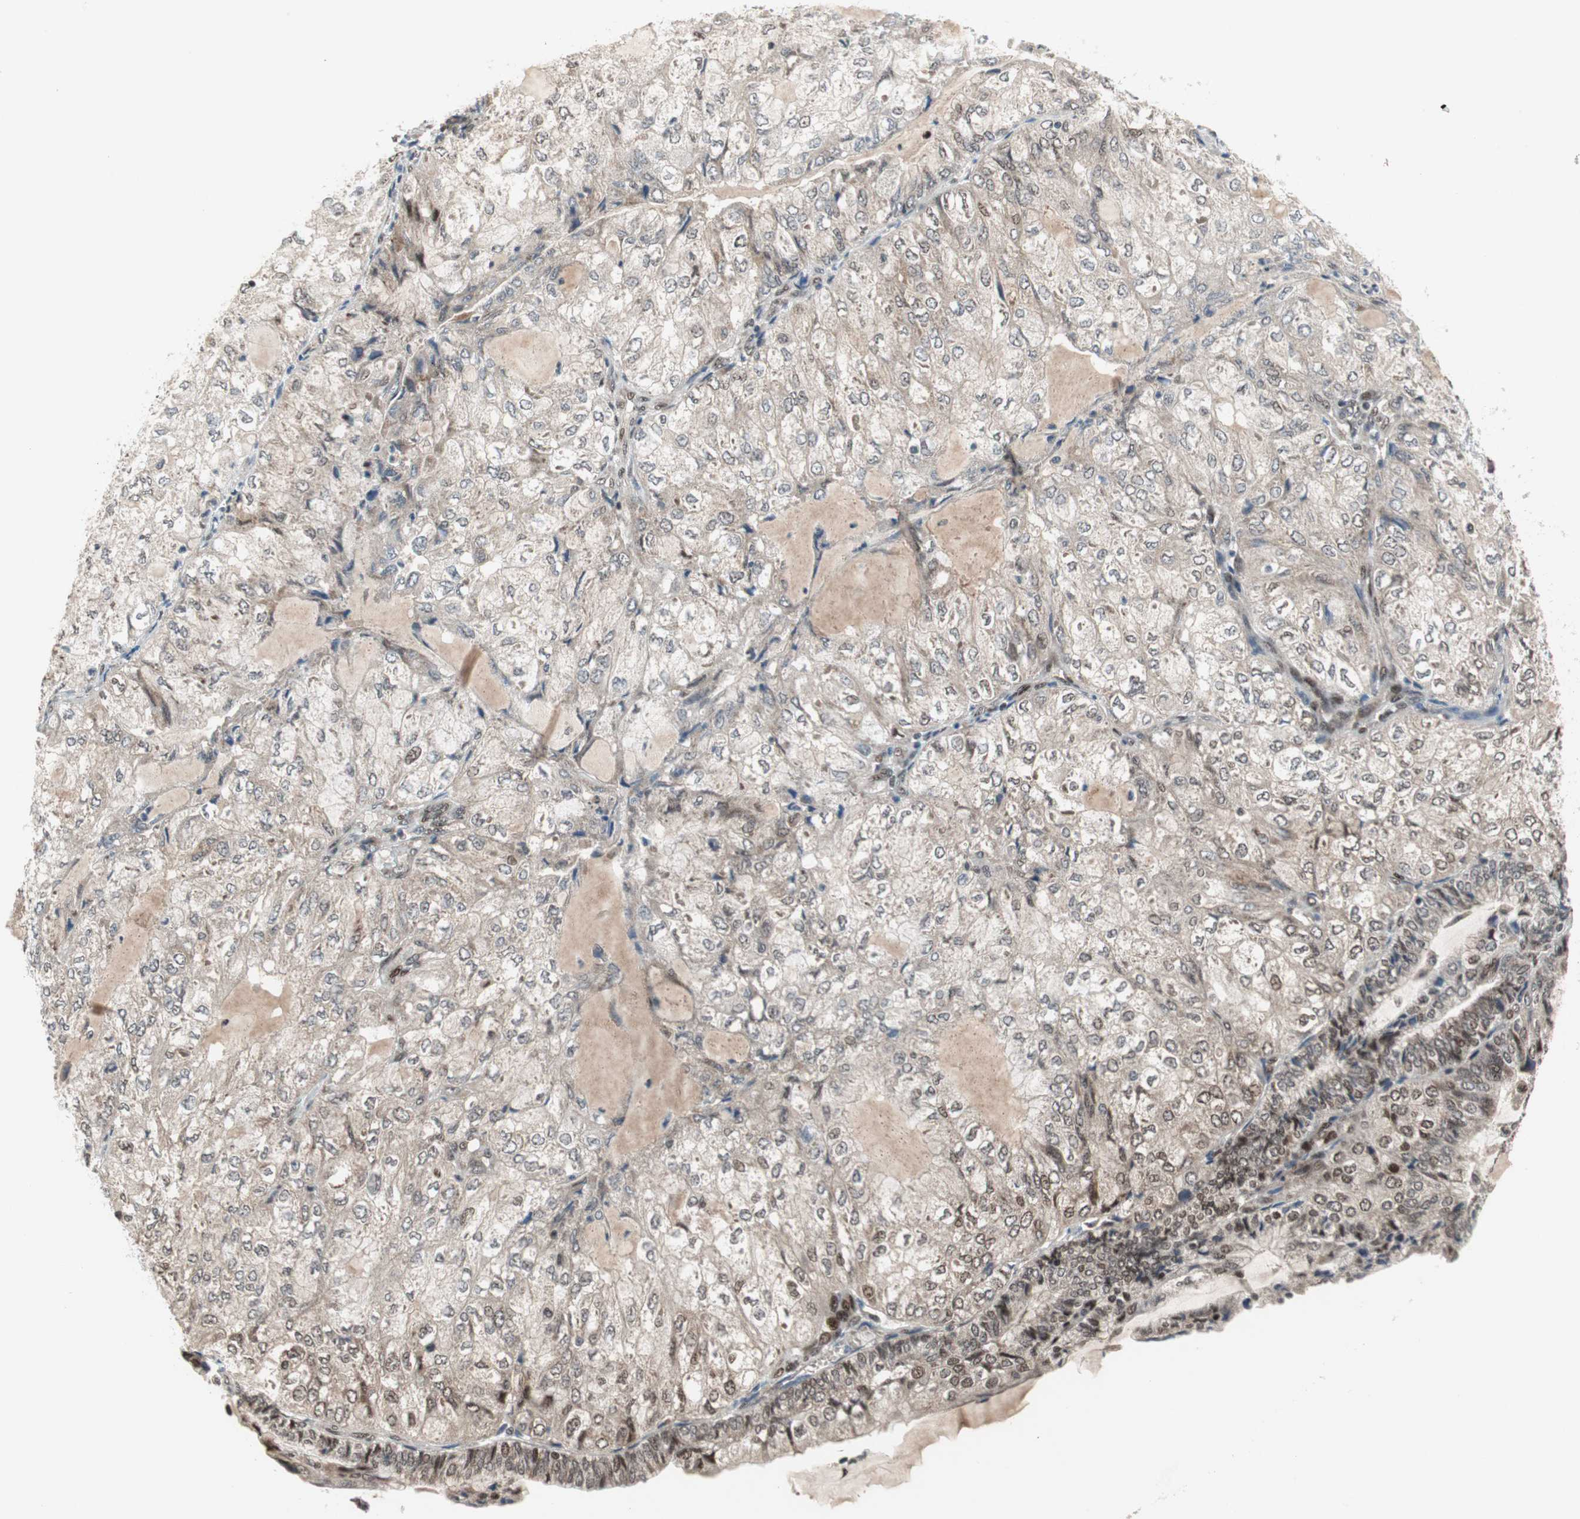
{"staining": {"intensity": "moderate", "quantity": ">75%", "location": "nuclear"}, "tissue": "endometrial cancer", "cell_type": "Tumor cells", "image_type": "cancer", "snomed": [{"axis": "morphology", "description": "Adenocarcinoma, NOS"}, {"axis": "topography", "description": "Endometrium"}], "caption": "High-power microscopy captured an immunohistochemistry (IHC) micrograph of endometrial cancer, revealing moderate nuclear staining in approximately >75% of tumor cells.", "gene": "TCF12", "patient": {"sex": "female", "age": 81}}